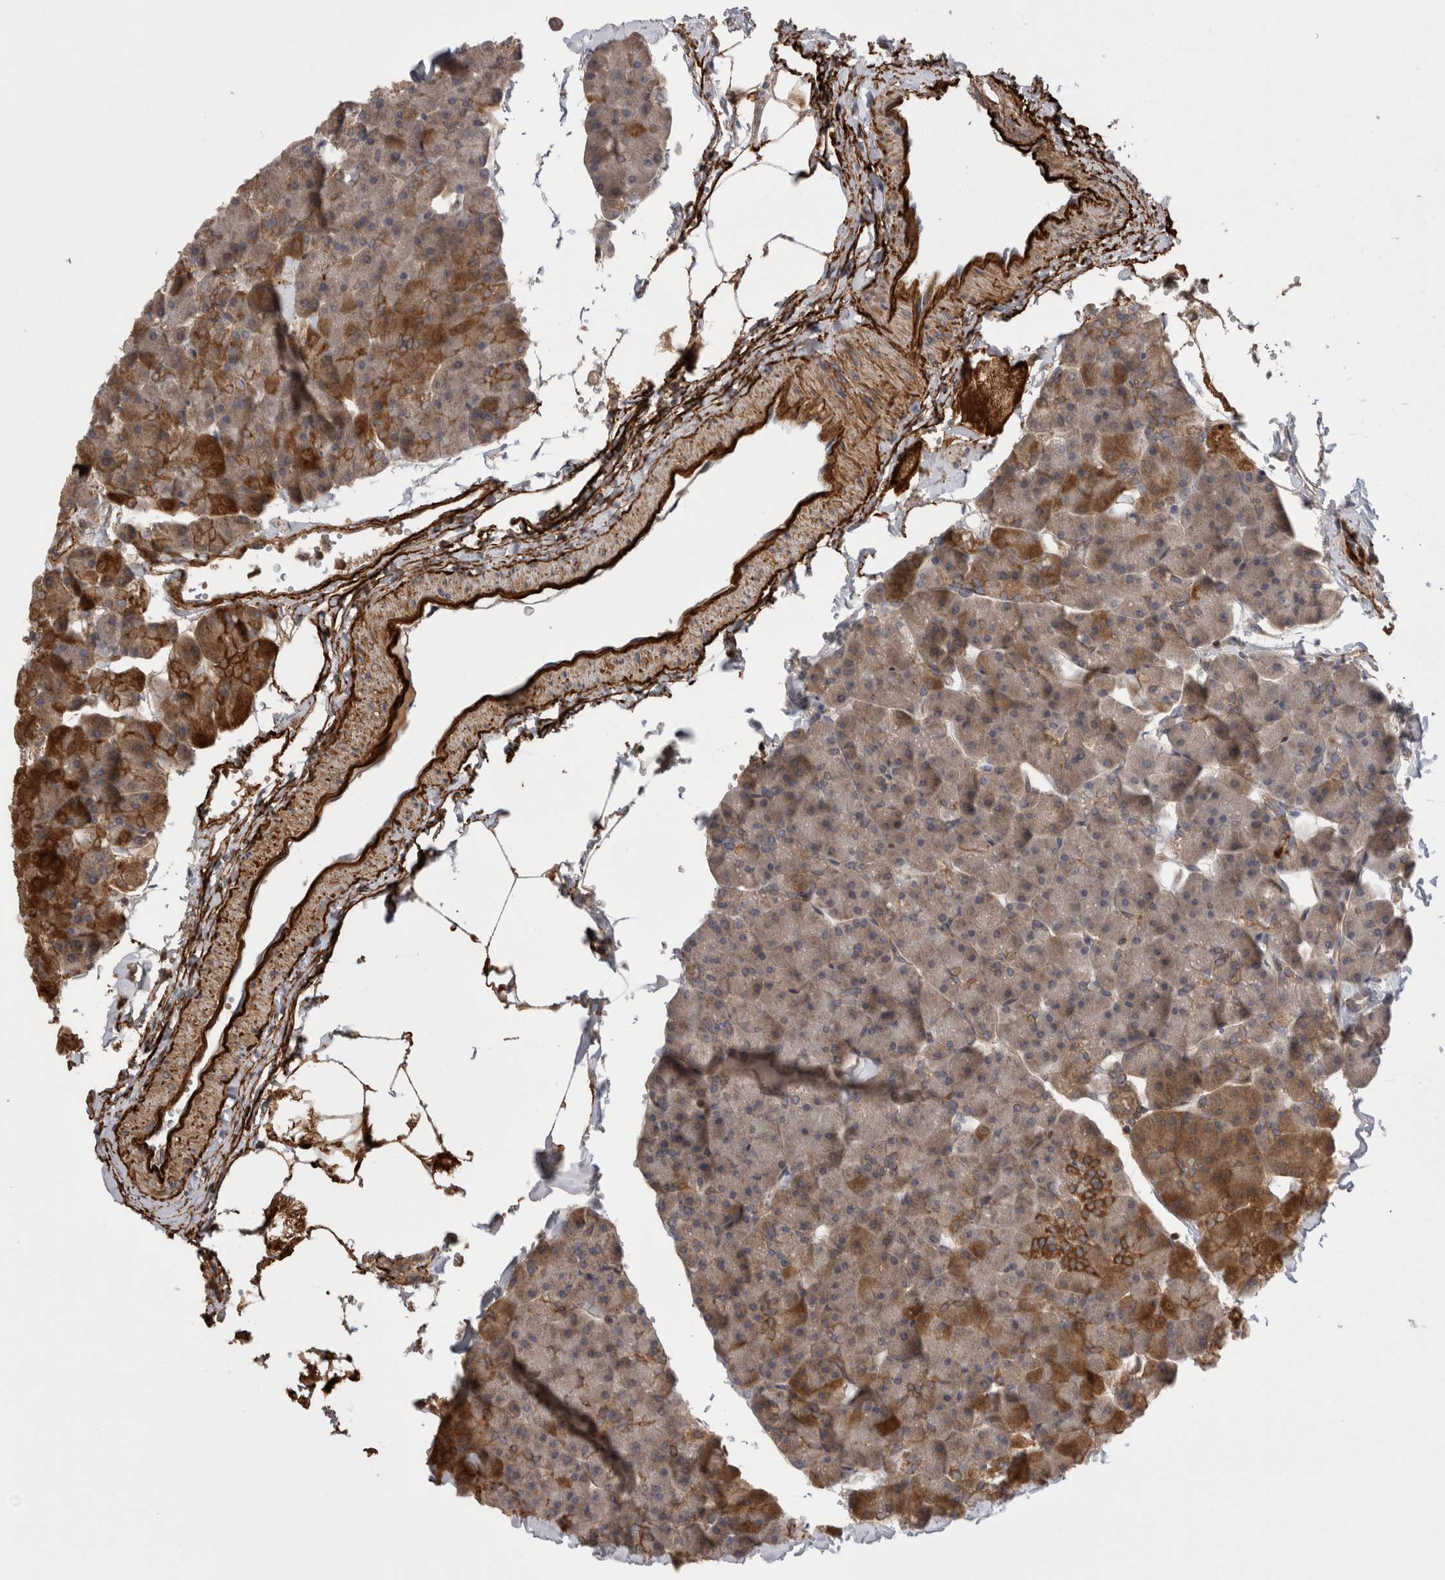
{"staining": {"intensity": "moderate", "quantity": ">75%", "location": "cytoplasmic/membranous"}, "tissue": "pancreas", "cell_type": "Exocrine glandular cells", "image_type": "normal", "snomed": [{"axis": "morphology", "description": "Normal tissue, NOS"}, {"axis": "topography", "description": "Pancreas"}], "caption": "Approximately >75% of exocrine glandular cells in benign pancreas reveal moderate cytoplasmic/membranous protein expression as visualized by brown immunohistochemical staining.", "gene": "DARS2", "patient": {"sex": "male", "age": 35}}